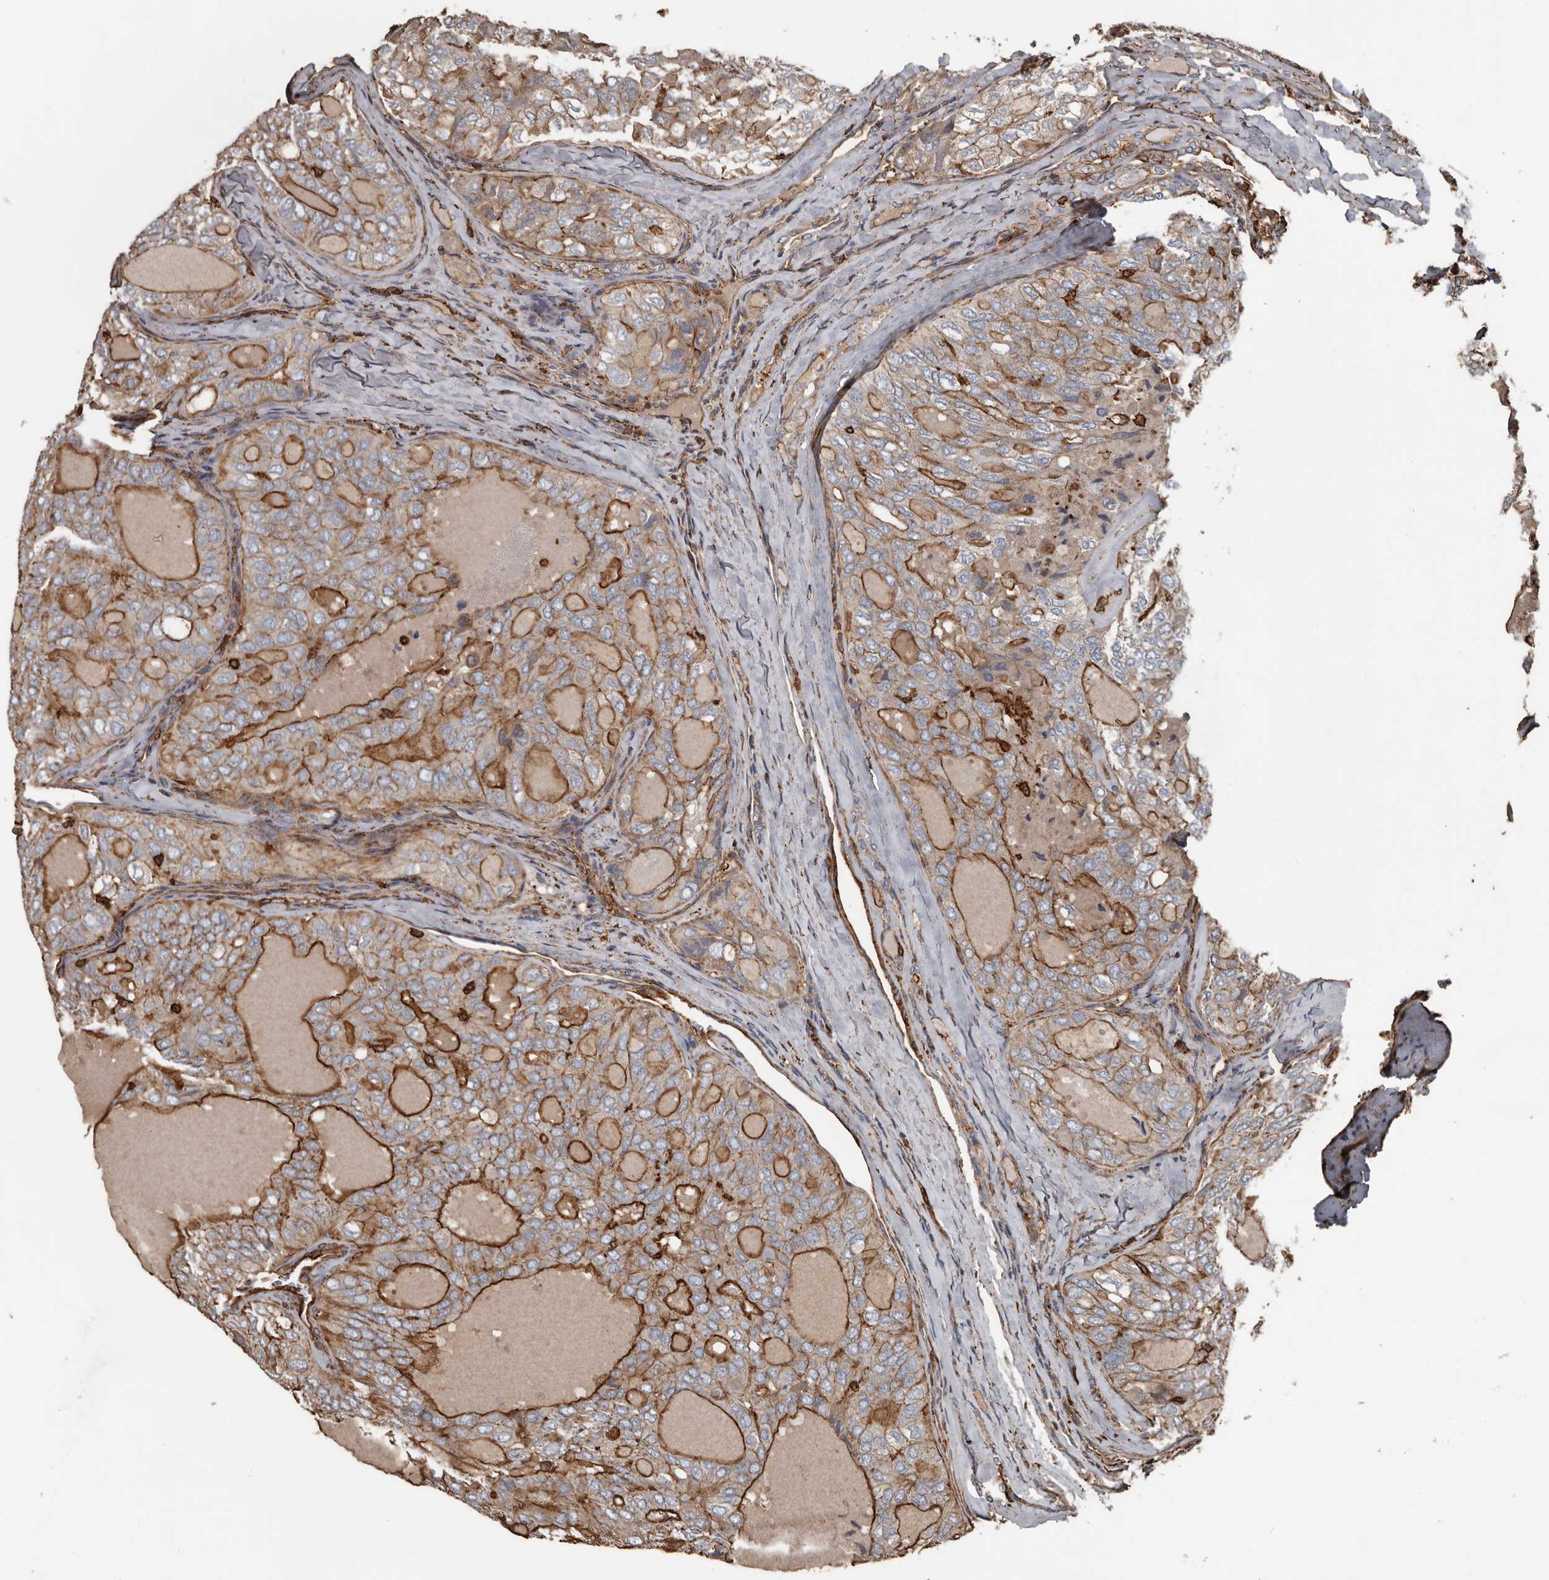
{"staining": {"intensity": "strong", "quantity": "25%-75%", "location": "cytoplasmic/membranous"}, "tissue": "thyroid cancer", "cell_type": "Tumor cells", "image_type": "cancer", "snomed": [{"axis": "morphology", "description": "Follicular adenoma carcinoma, NOS"}, {"axis": "topography", "description": "Thyroid gland"}], "caption": "Tumor cells demonstrate high levels of strong cytoplasmic/membranous expression in about 25%-75% of cells in thyroid cancer.", "gene": "DENND6B", "patient": {"sex": "male", "age": 75}}